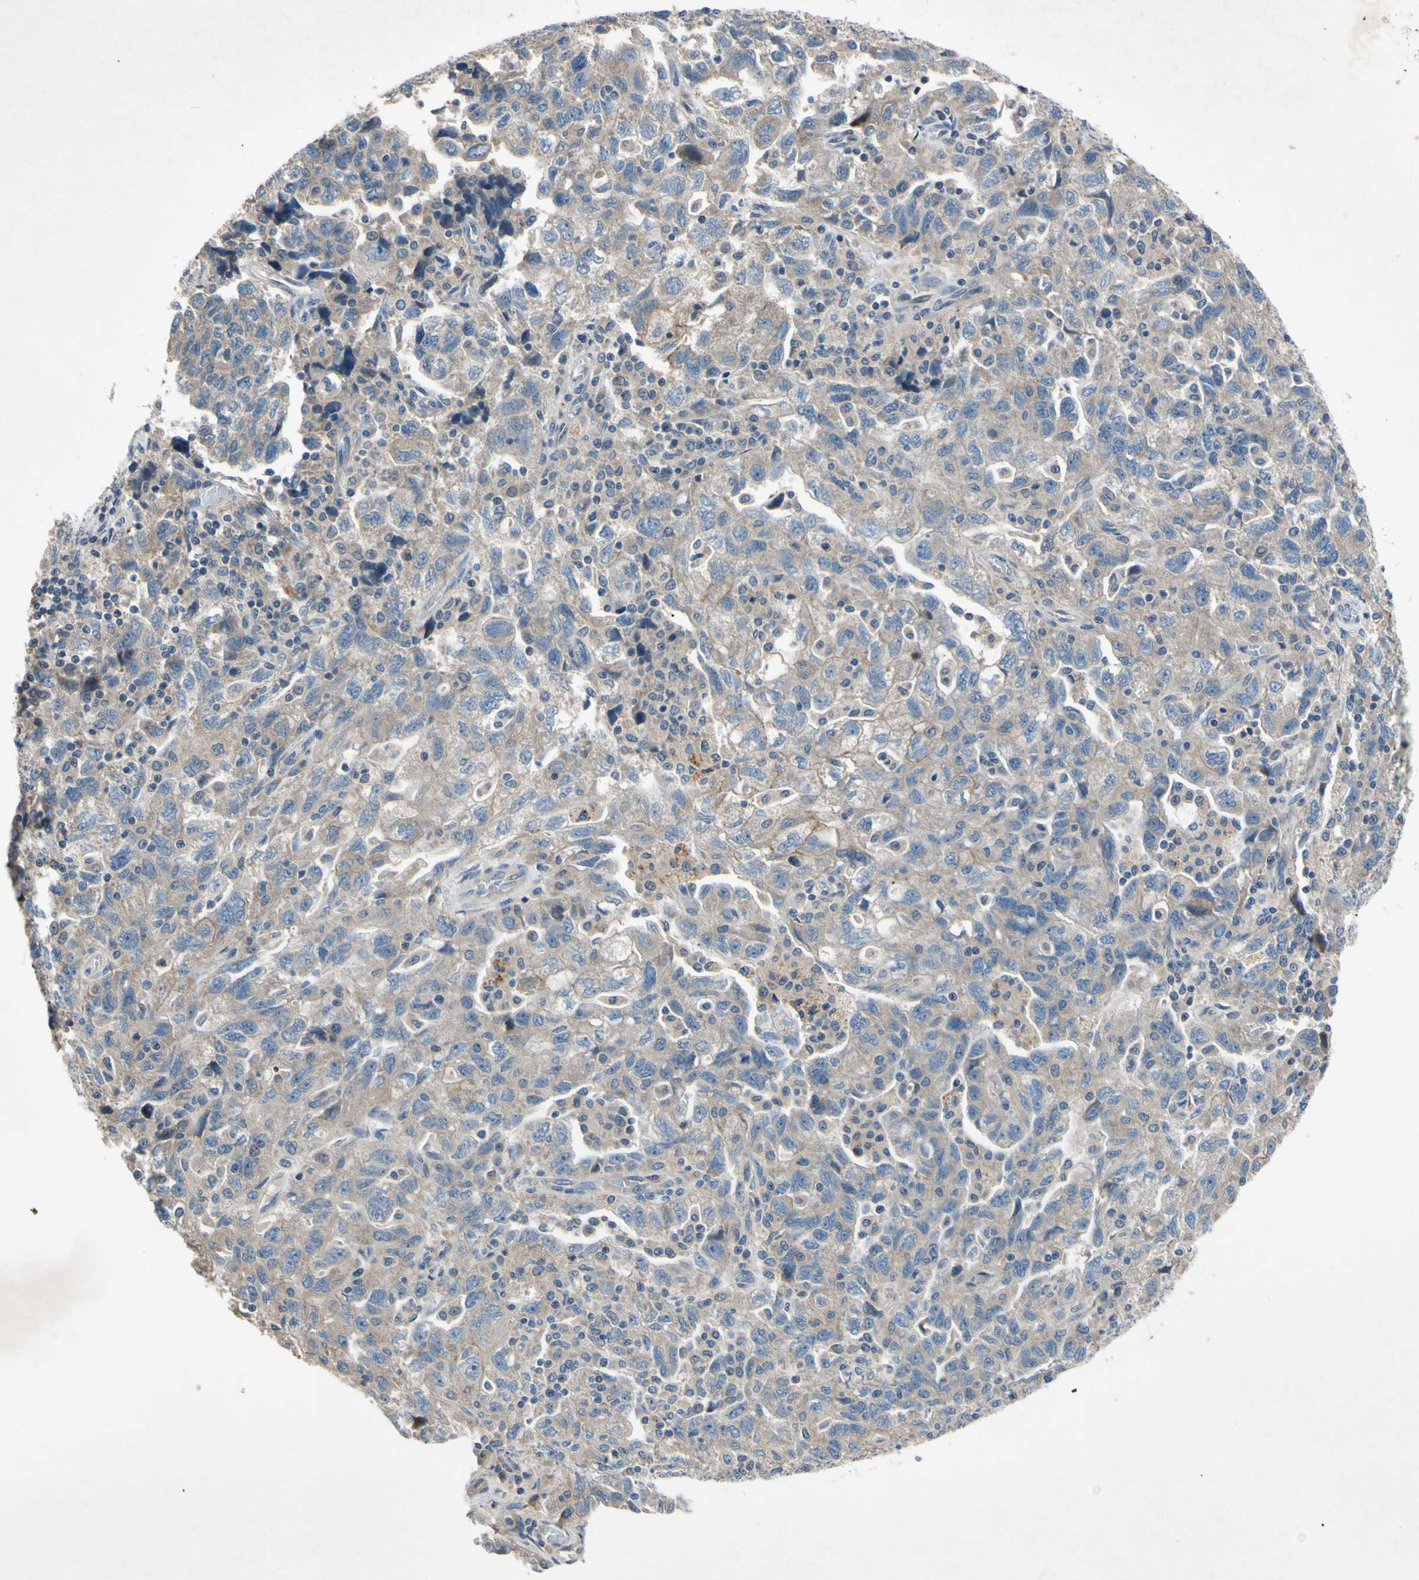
{"staining": {"intensity": "weak", "quantity": ">75%", "location": "cytoplasmic/membranous"}, "tissue": "ovarian cancer", "cell_type": "Tumor cells", "image_type": "cancer", "snomed": [{"axis": "morphology", "description": "Carcinoma, NOS"}, {"axis": "morphology", "description": "Cystadenocarcinoma, serous, NOS"}, {"axis": "topography", "description": "Ovary"}], "caption": "DAB immunohistochemical staining of ovarian cancer (serous cystadenocarcinoma) exhibits weak cytoplasmic/membranous protein expression in about >75% of tumor cells. Using DAB (3,3'-diaminobenzidine) (brown) and hematoxylin (blue) stains, captured at high magnification using brightfield microscopy.", "gene": "HILPDA", "patient": {"sex": "female", "age": 69}}